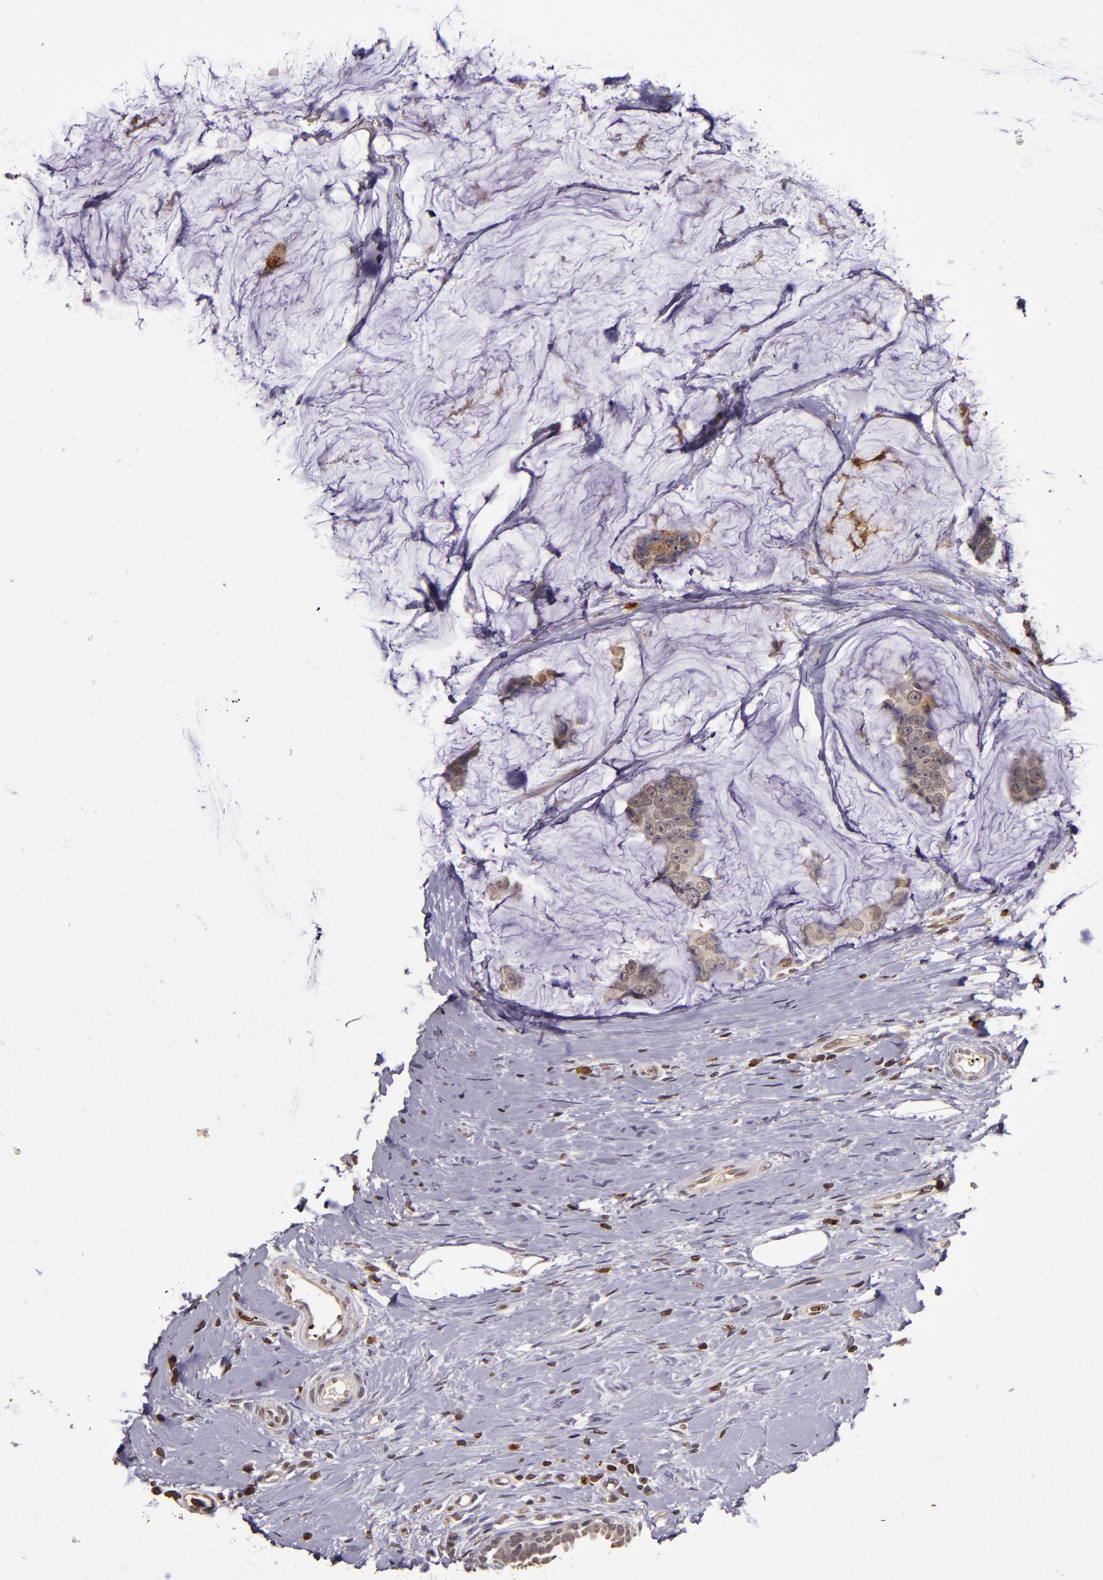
{"staining": {"intensity": "strong", "quantity": "25%-75%", "location": "cytoplasmic/membranous"}, "tissue": "breast cancer", "cell_type": "Tumor cells", "image_type": "cancer", "snomed": [{"axis": "morphology", "description": "Normal tissue, NOS"}, {"axis": "morphology", "description": "Duct carcinoma"}, {"axis": "topography", "description": "Breast"}], "caption": "DAB immunohistochemical staining of breast infiltrating ductal carcinoma displays strong cytoplasmic/membranous protein staining in approximately 25%-75% of tumor cells. The staining was performed using DAB (3,3'-diaminobenzidine) to visualize the protein expression in brown, while the nuclei were stained in blue with hematoxylin (Magnification: 20x).", "gene": "SLC2A3", "patient": {"sex": "female", "age": 50}}